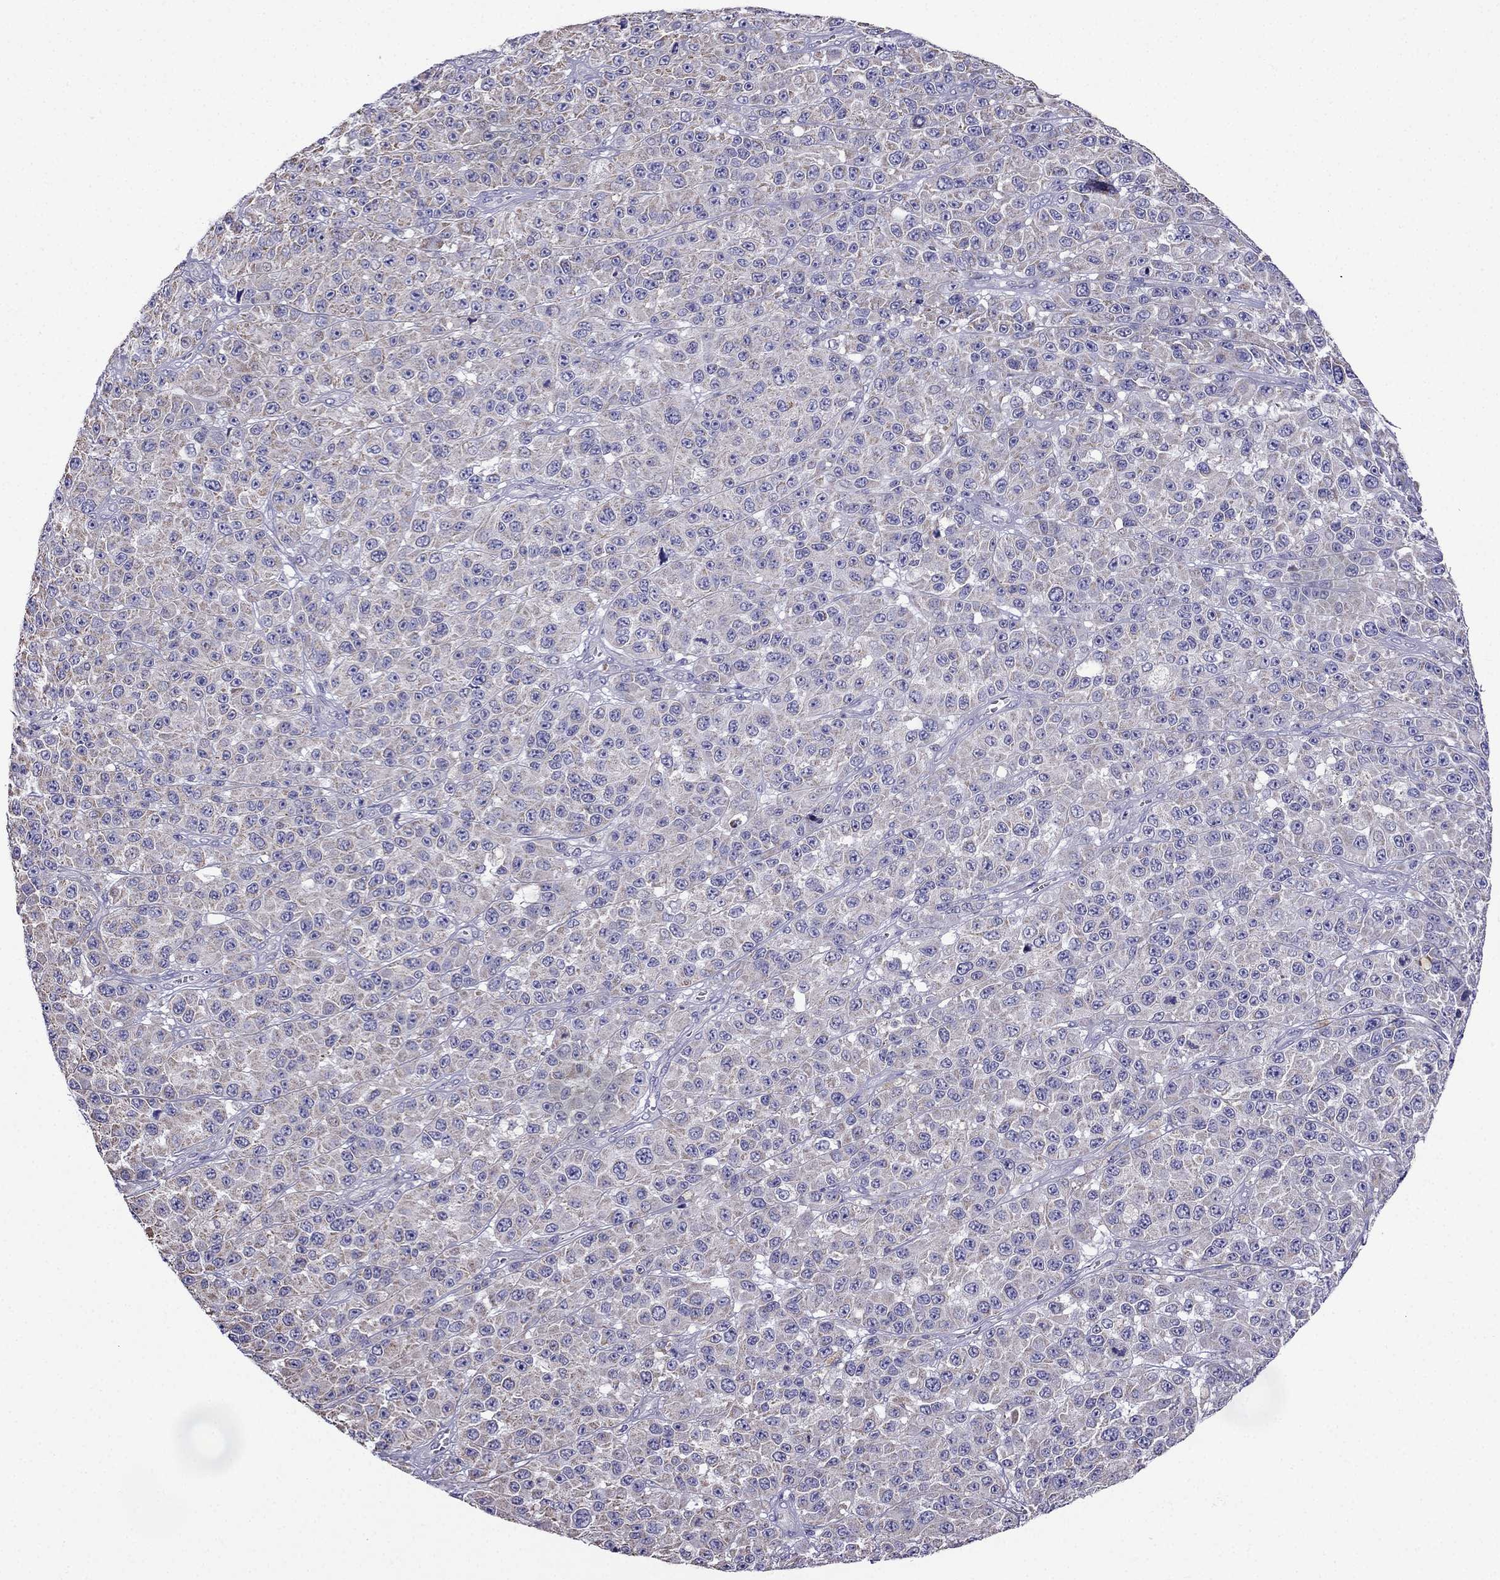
{"staining": {"intensity": "weak", "quantity": ">75%", "location": "cytoplasmic/membranous"}, "tissue": "melanoma", "cell_type": "Tumor cells", "image_type": "cancer", "snomed": [{"axis": "morphology", "description": "Malignant melanoma, NOS"}, {"axis": "topography", "description": "Skin"}], "caption": "Protein expression analysis of human malignant melanoma reveals weak cytoplasmic/membranous staining in approximately >75% of tumor cells.", "gene": "DSC1", "patient": {"sex": "female", "age": 58}}